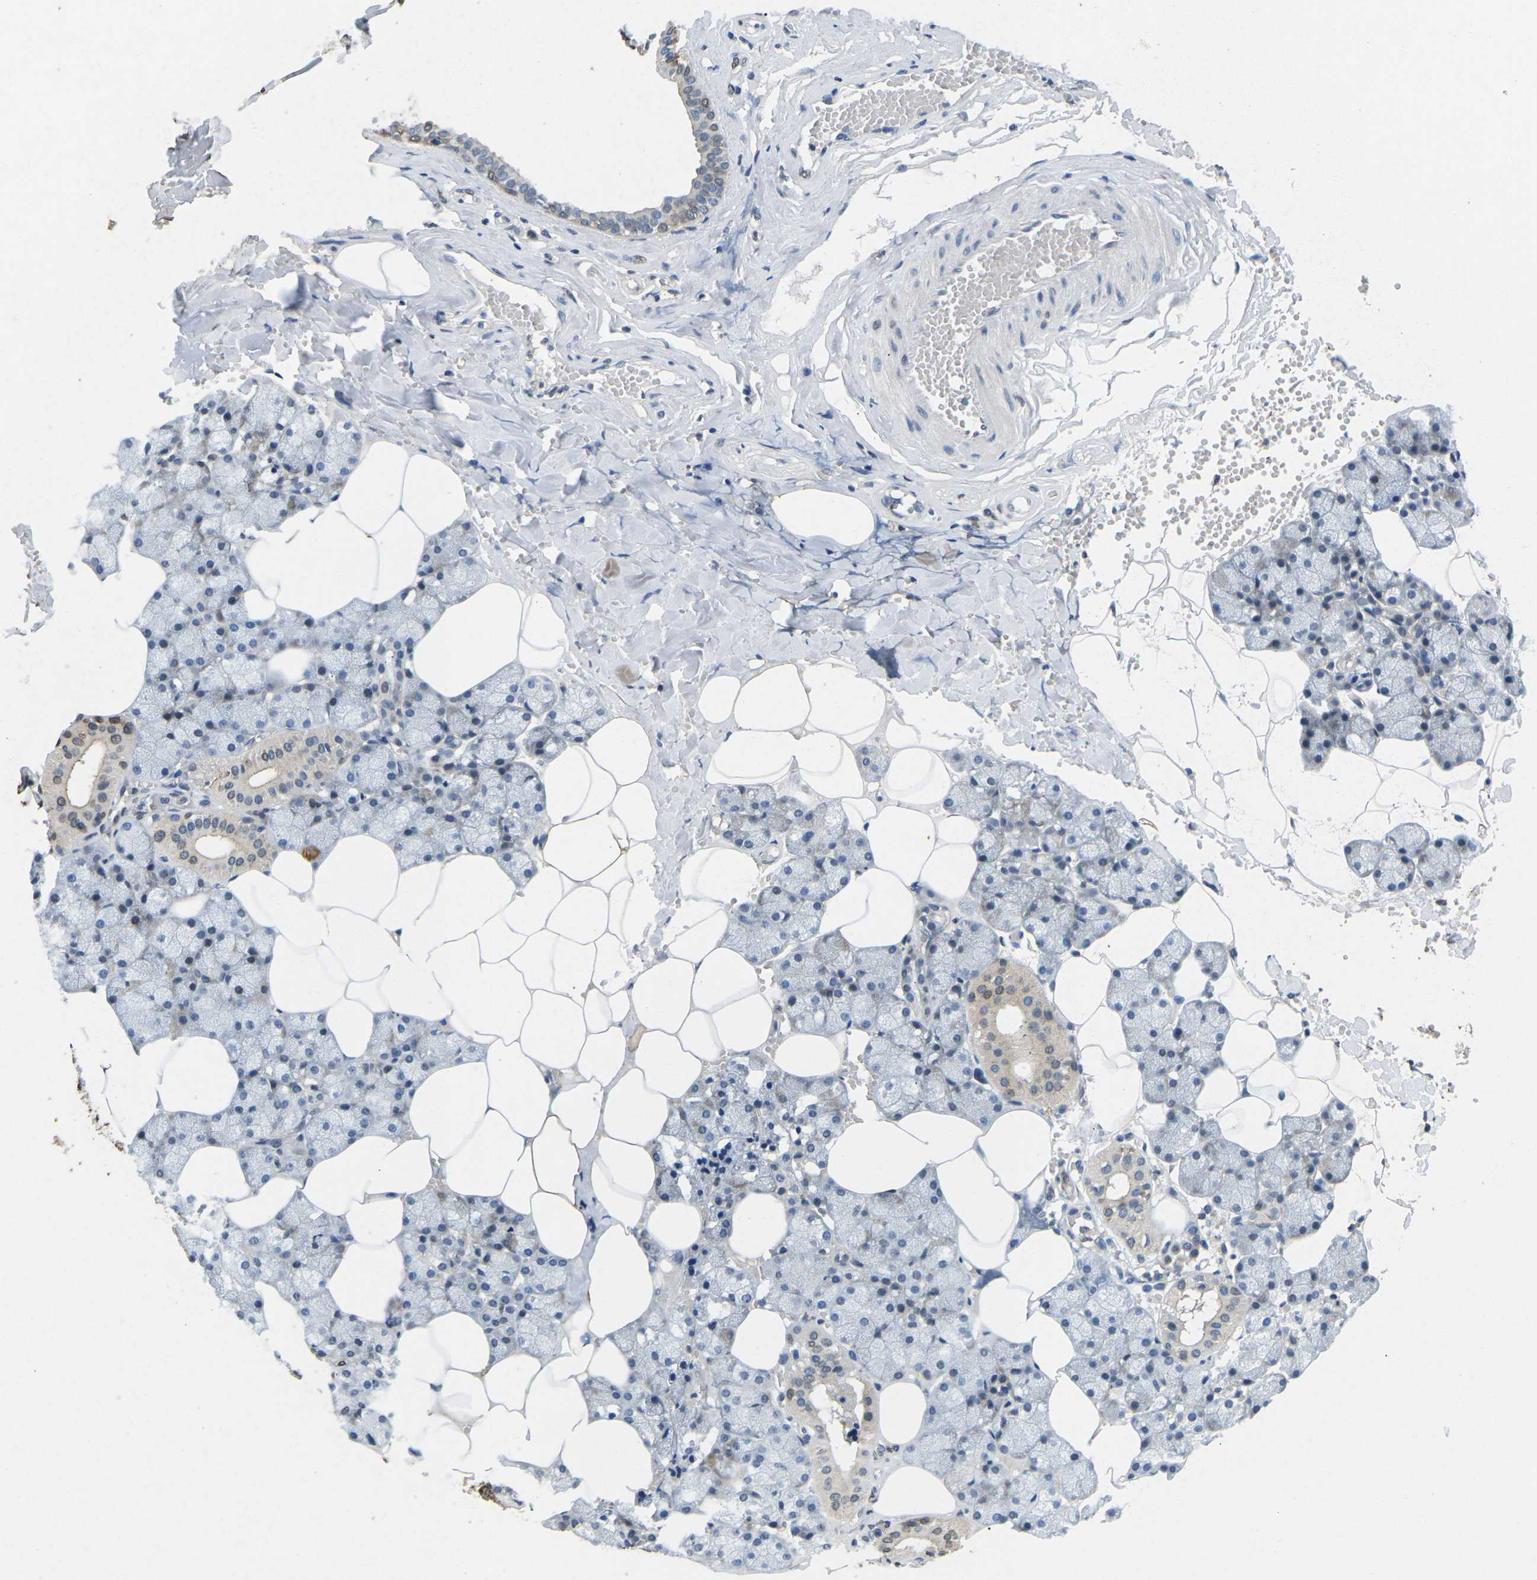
{"staining": {"intensity": "weak", "quantity": "25%-75%", "location": "cytoplasmic/membranous,nuclear"}, "tissue": "salivary gland", "cell_type": "Glandular cells", "image_type": "normal", "snomed": [{"axis": "morphology", "description": "Normal tissue, NOS"}, {"axis": "topography", "description": "Salivary gland"}], "caption": "Immunohistochemistry histopathology image of normal salivary gland: human salivary gland stained using immunohistochemistry shows low levels of weak protein expression localized specifically in the cytoplasmic/membranous,nuclear of glandular cells, appearing as a cytoplasmic/membranous,nuclear brown color.", "gene": "SCNN1B", "patient": {"sex": "male", "age": 62}}